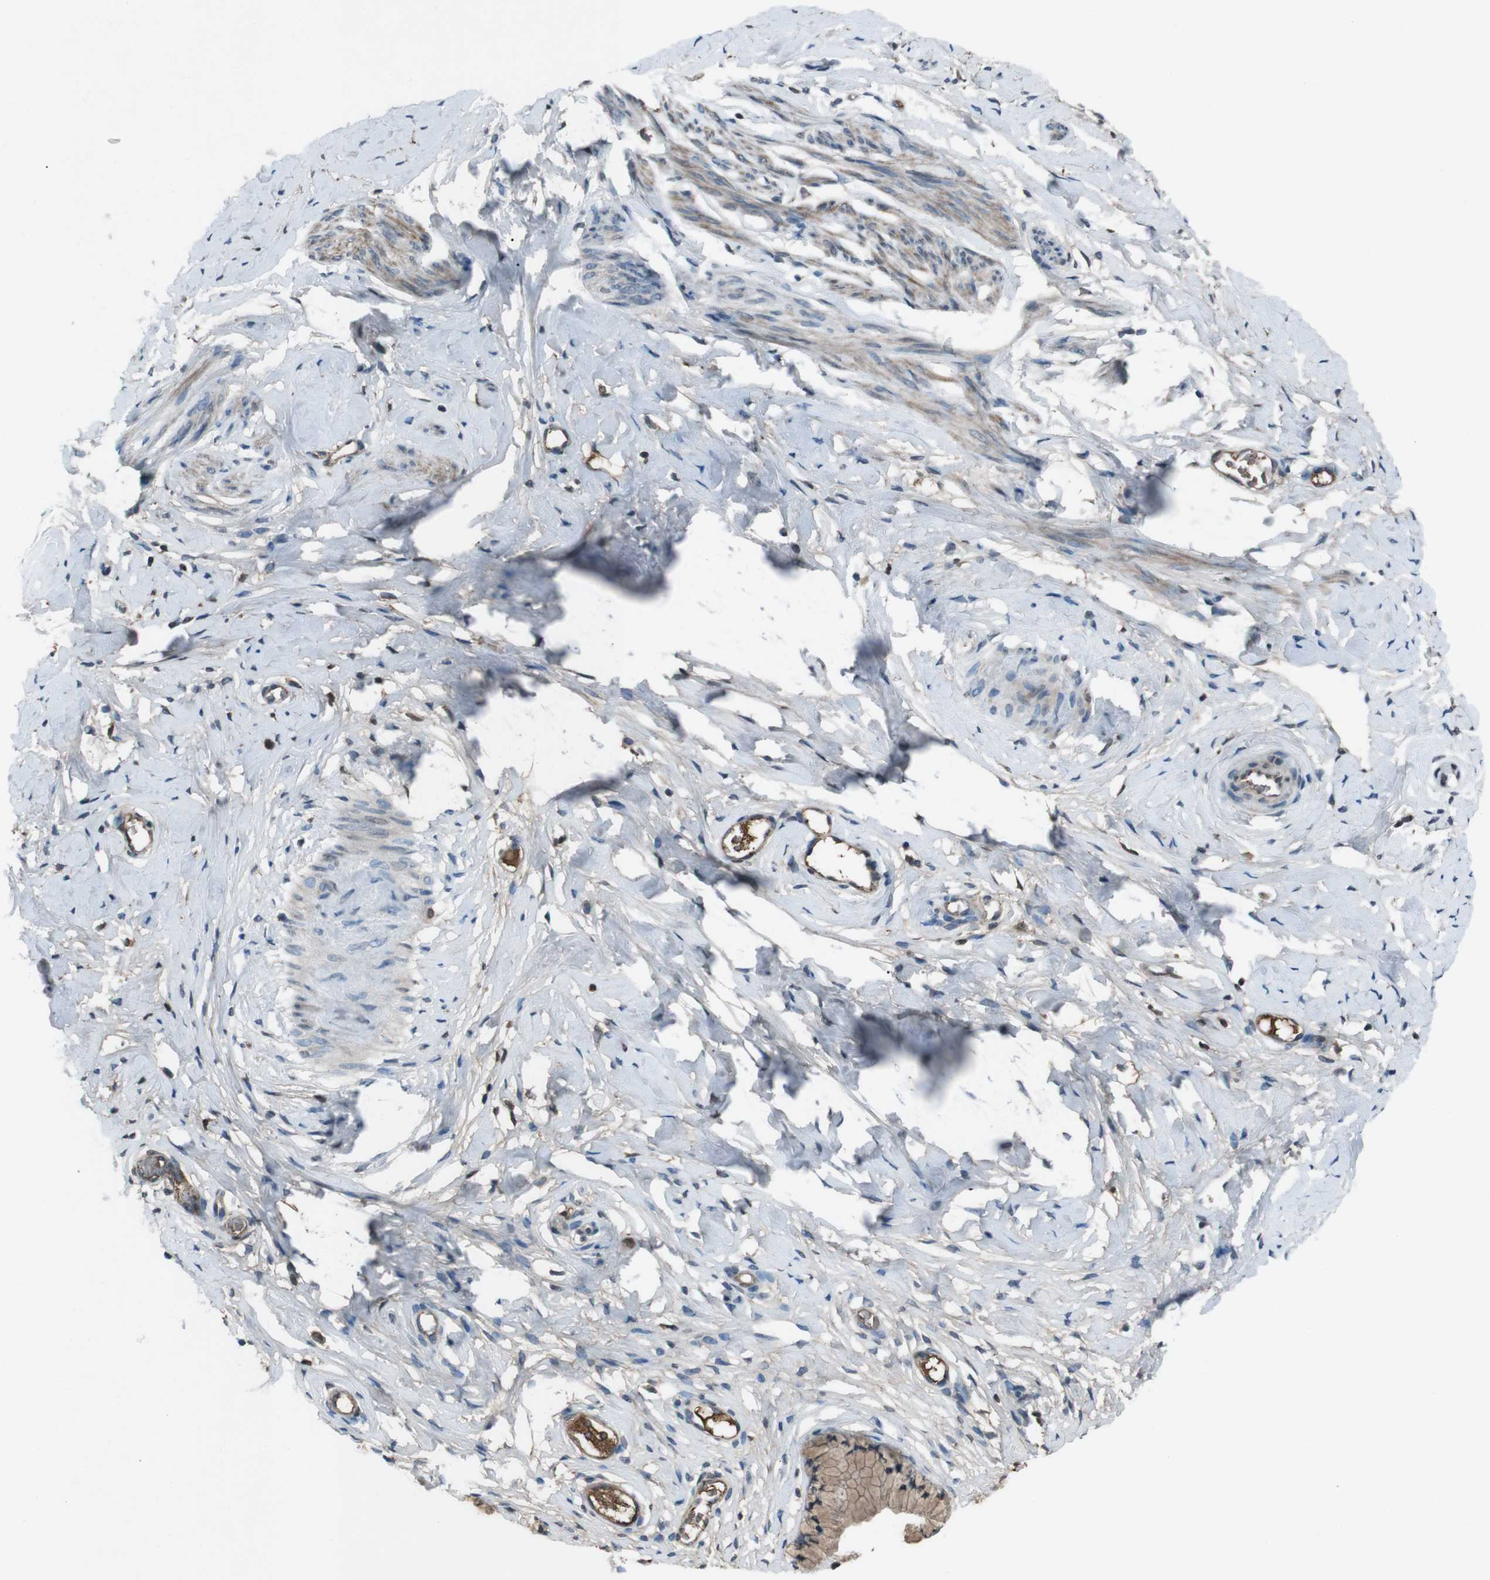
{"staining": {"intensity": "weak", "quantity": ">75%", "location": "cytoplasmic/membranous"}, "tissue": "cervix", "cell_type": "Glandular cells", "image_type": "normal", "snomed": [{"axis": "morphology", "description": "Normal tissue, NOS"}, {"axis": "topography", "description": "Cervix"}], "caption": "Immunohistochemical staining of normal human cervix displays low levels of weak cytoplasmic/membranous expression in approximately >75% of glandular cells.", "gene": "UGT1A6", "patient": {"sex": "female", "age": 65}}